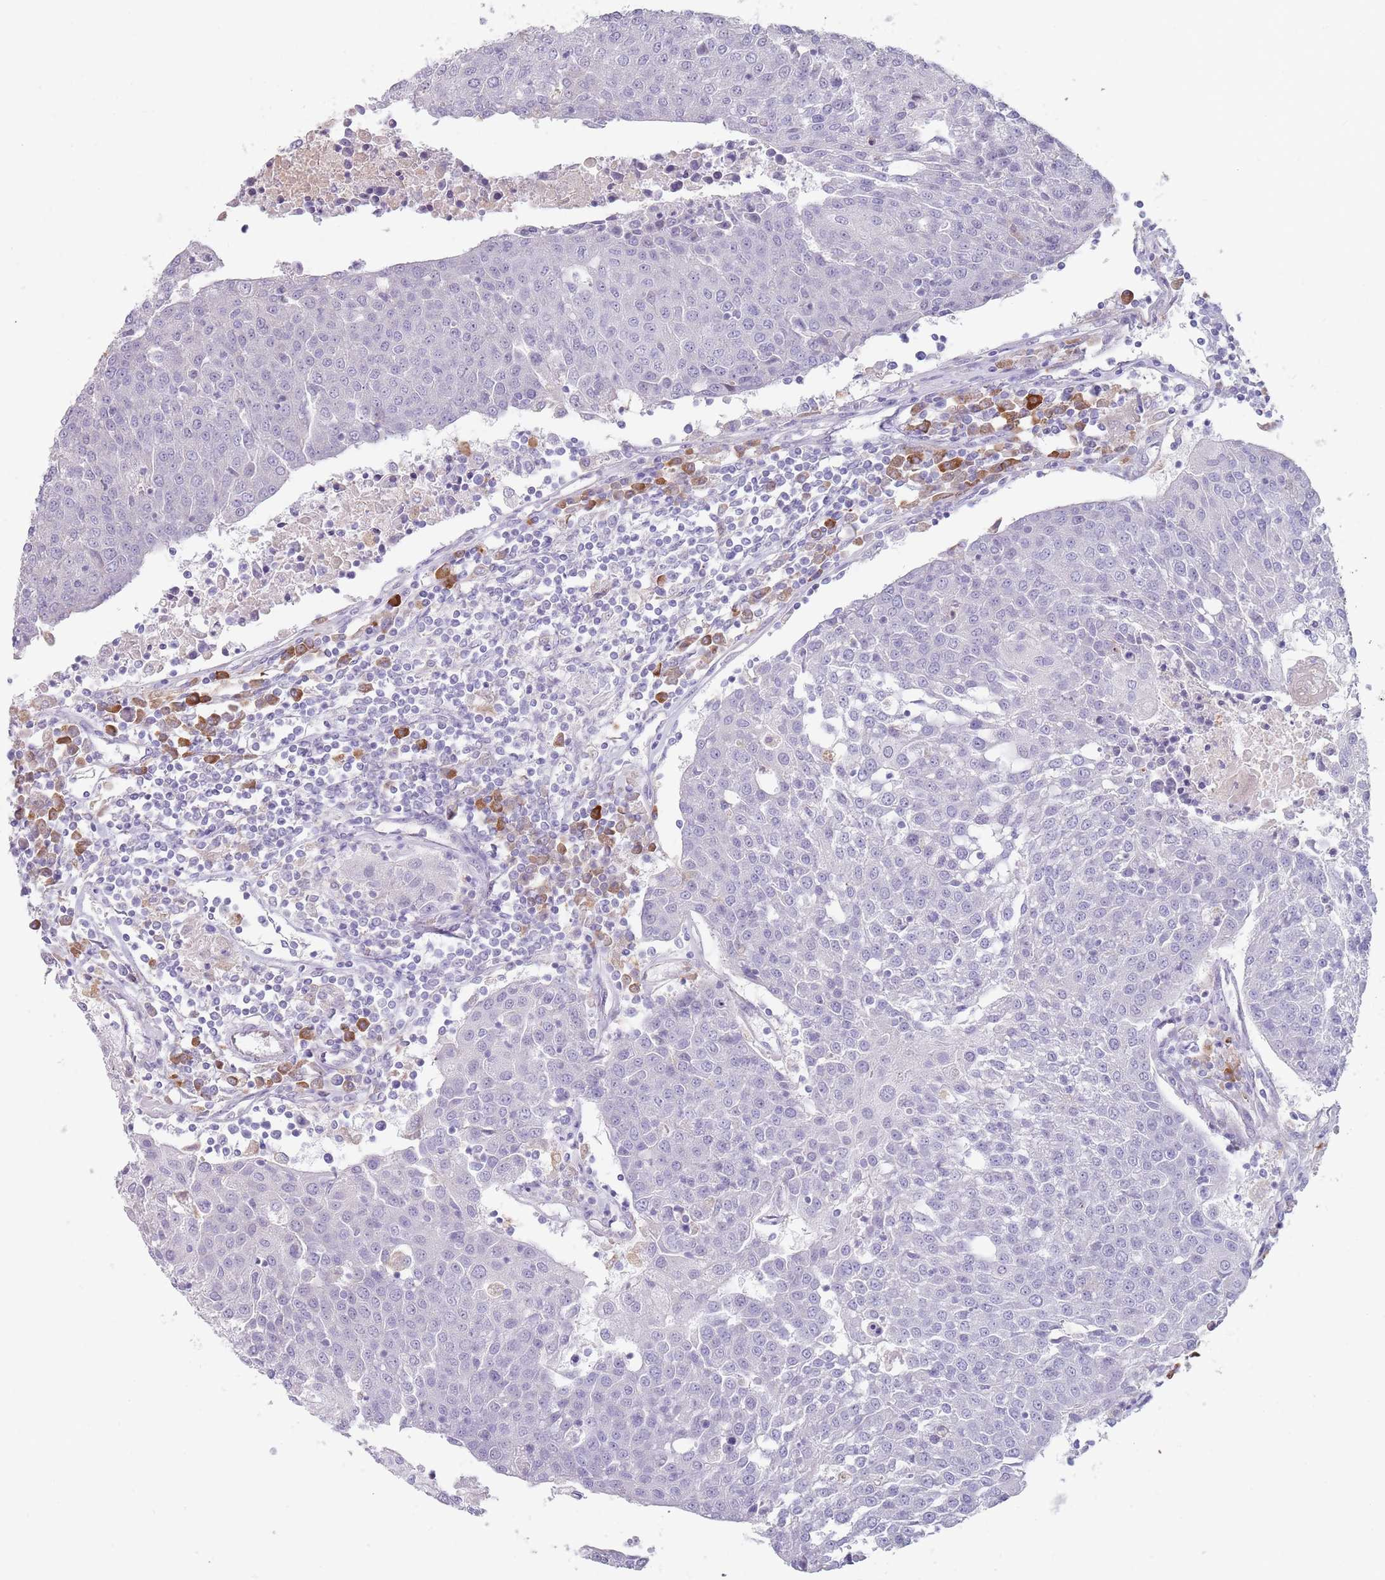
{"staining": {"intensity": "negative", "quantity": "none", "location": "none"}, "tissue": "urothelial cancer", "cell_type": "Tumor cells", "image_type": "cancer", "snomed": [{"axis": "morphology", "description": "Urothelial carcinoma, High grade"}, {"axis": "topography", "description": "Urinary bladder"}], "caption": "Tumor cells show no significant protein positivity in urothelial cancer.", "gene": "DXO", "patient": {"sex": "female", "age": 85}}